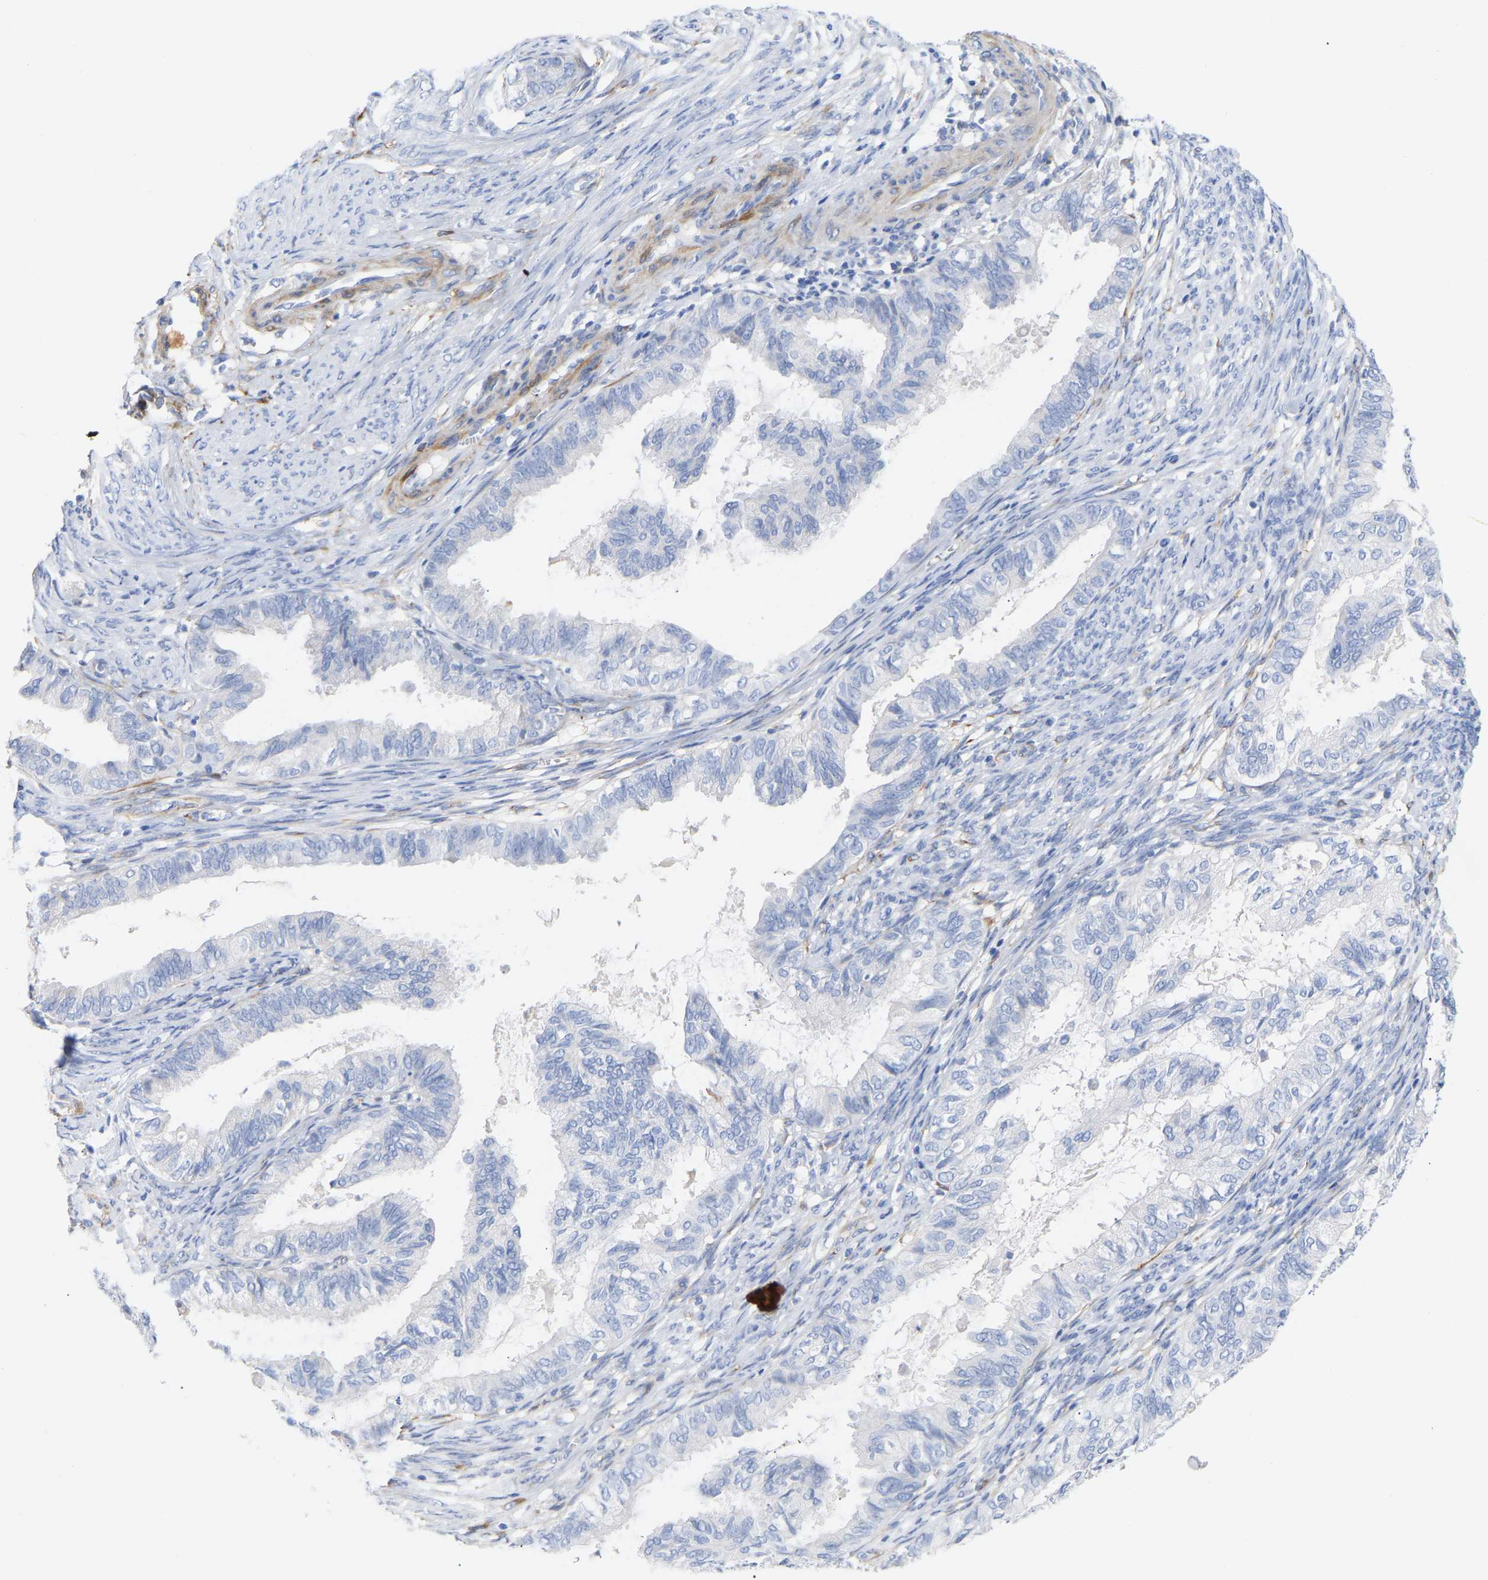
{"staining": {"intensity": "negative", "quantity": "none", "location": "none"}, "tissue": "cervical cancer", "cell_type": "Tumor cells", "image_type": "cancer", "snomed": [{"axis": "morphology", "description": "Normal tissue, NOS"}, {"axis": "morphology", "description": "Adenocarcinoma, NOS"}, {"axis": "topography", "description": "Cervix"}, {"axis": "topography", "description": "Endometrium"}], "caption": "Immunohistochemical staining of human cervical cancer displays no significant staining in tumor cells.", "gene": "AMPH", "patient": {"sex": "female", "age": 86}}